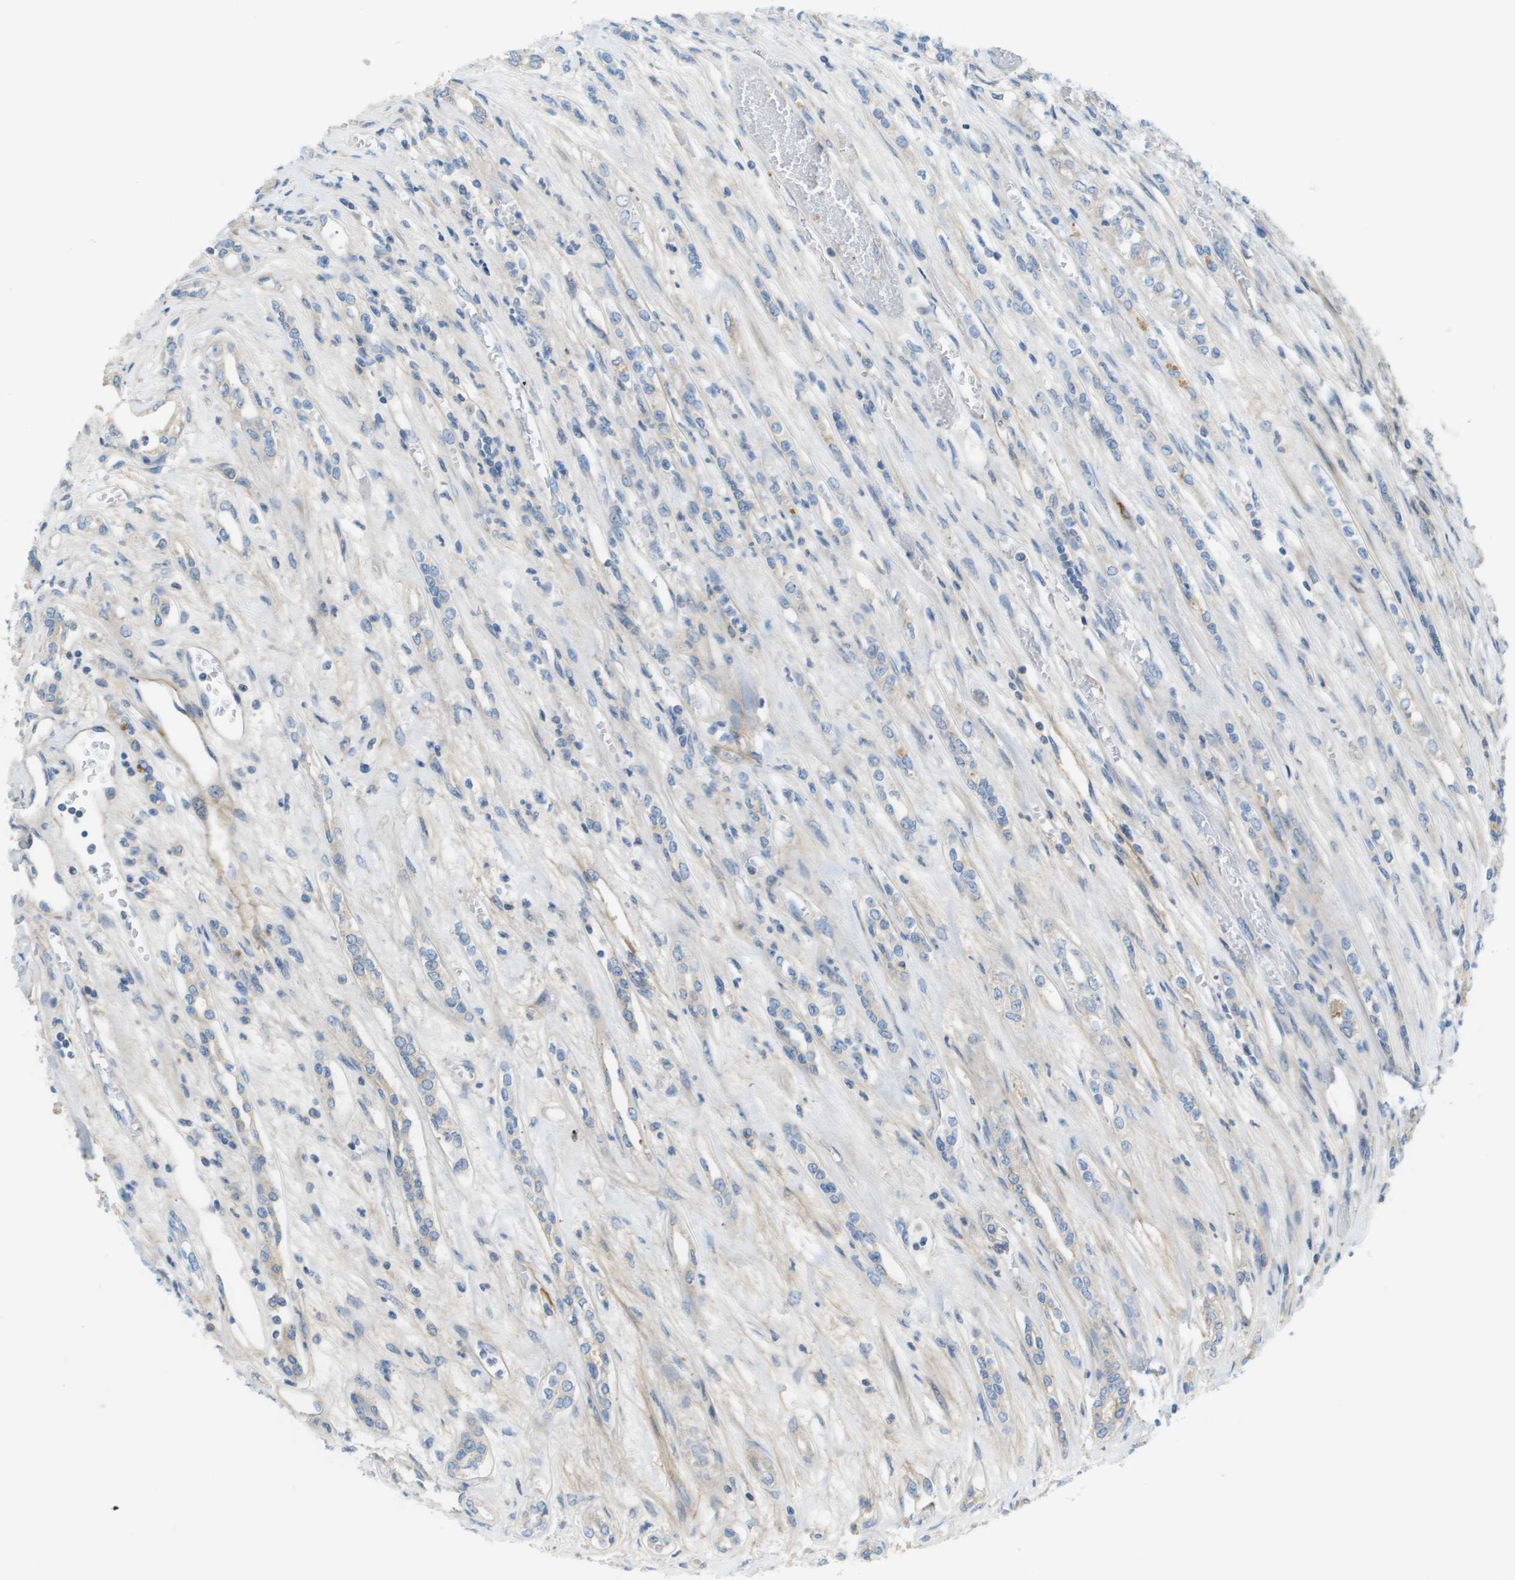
{"staining": {"intensity": "negative", "quantity": "none", "location": "none"}, "tissue": "renal cancer", "cell_type": "Tumor cells", "image_type": "cancer", "snomed": [{"axis": "morphology", "description": "Adenocarcinoma, NOS"}, {"axis": "topography", "description": "Kidney"}], "caption": "Immunohistochemical staining of human adenocarcinoma (renal) demonstrates no significant positivity in tumor cells.", "gene": "GALNT6", "patient": {"sex": "female", "age": 54}}